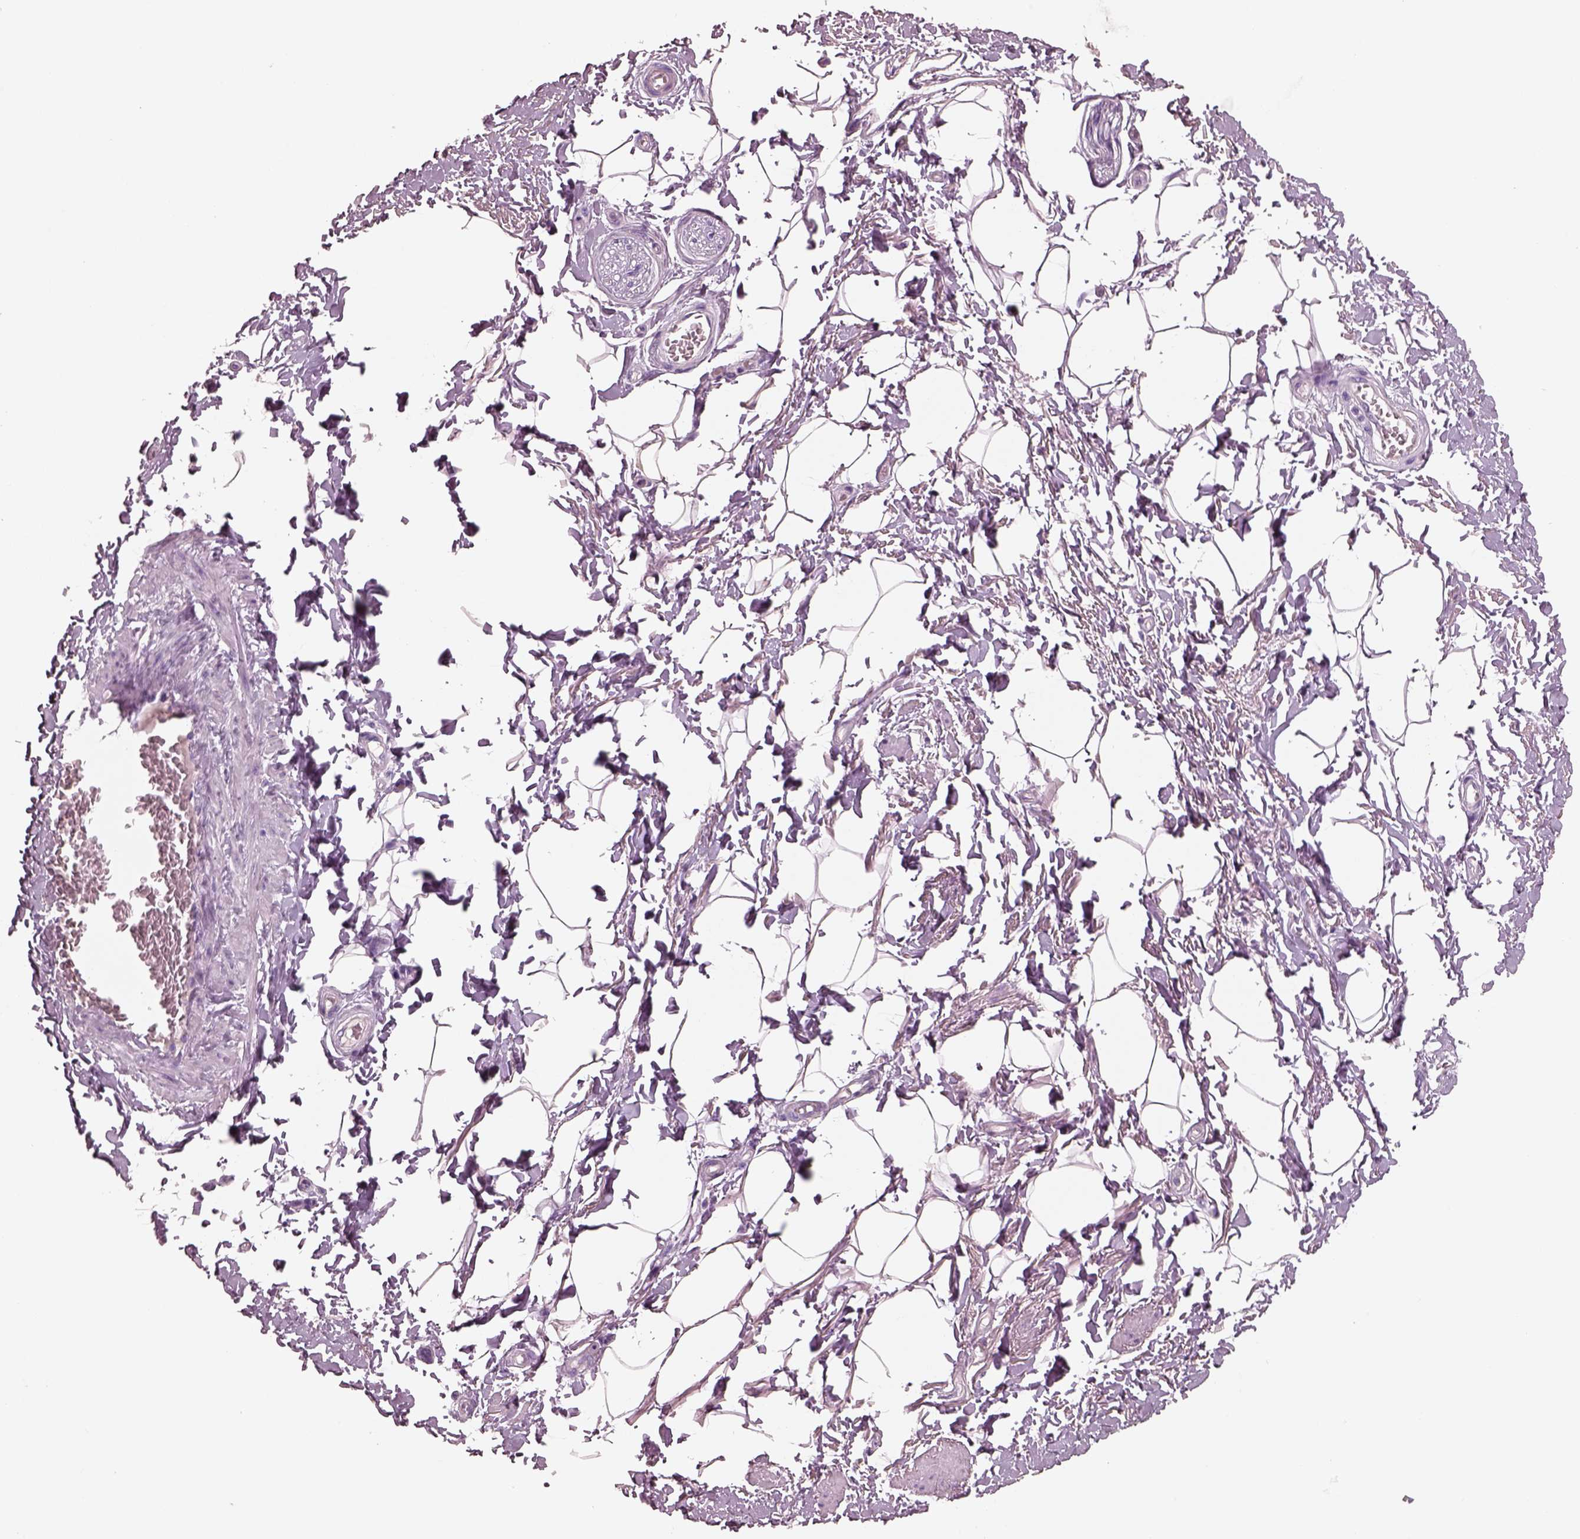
{"staining": {"intensity": "negative", "quantity": "none", "location": "none"}, "tissue": "adipose tissue", "cell_type": "Adipocytes", "image_type": "normal", "snomed": [{"axis": "morphology", "description": "Normal tissue, NOS"}, {"axis": "topography", "description": "Peripheral nerve tissue"}], "caption": "Image shows no significant protein positivity in adipocytes of benign adipose tissue. (DAB IHC visualized using brightfield microscopy, high magnification).", "gene": "IGLL1", "patient": {"sex": "male", "age": 51}}